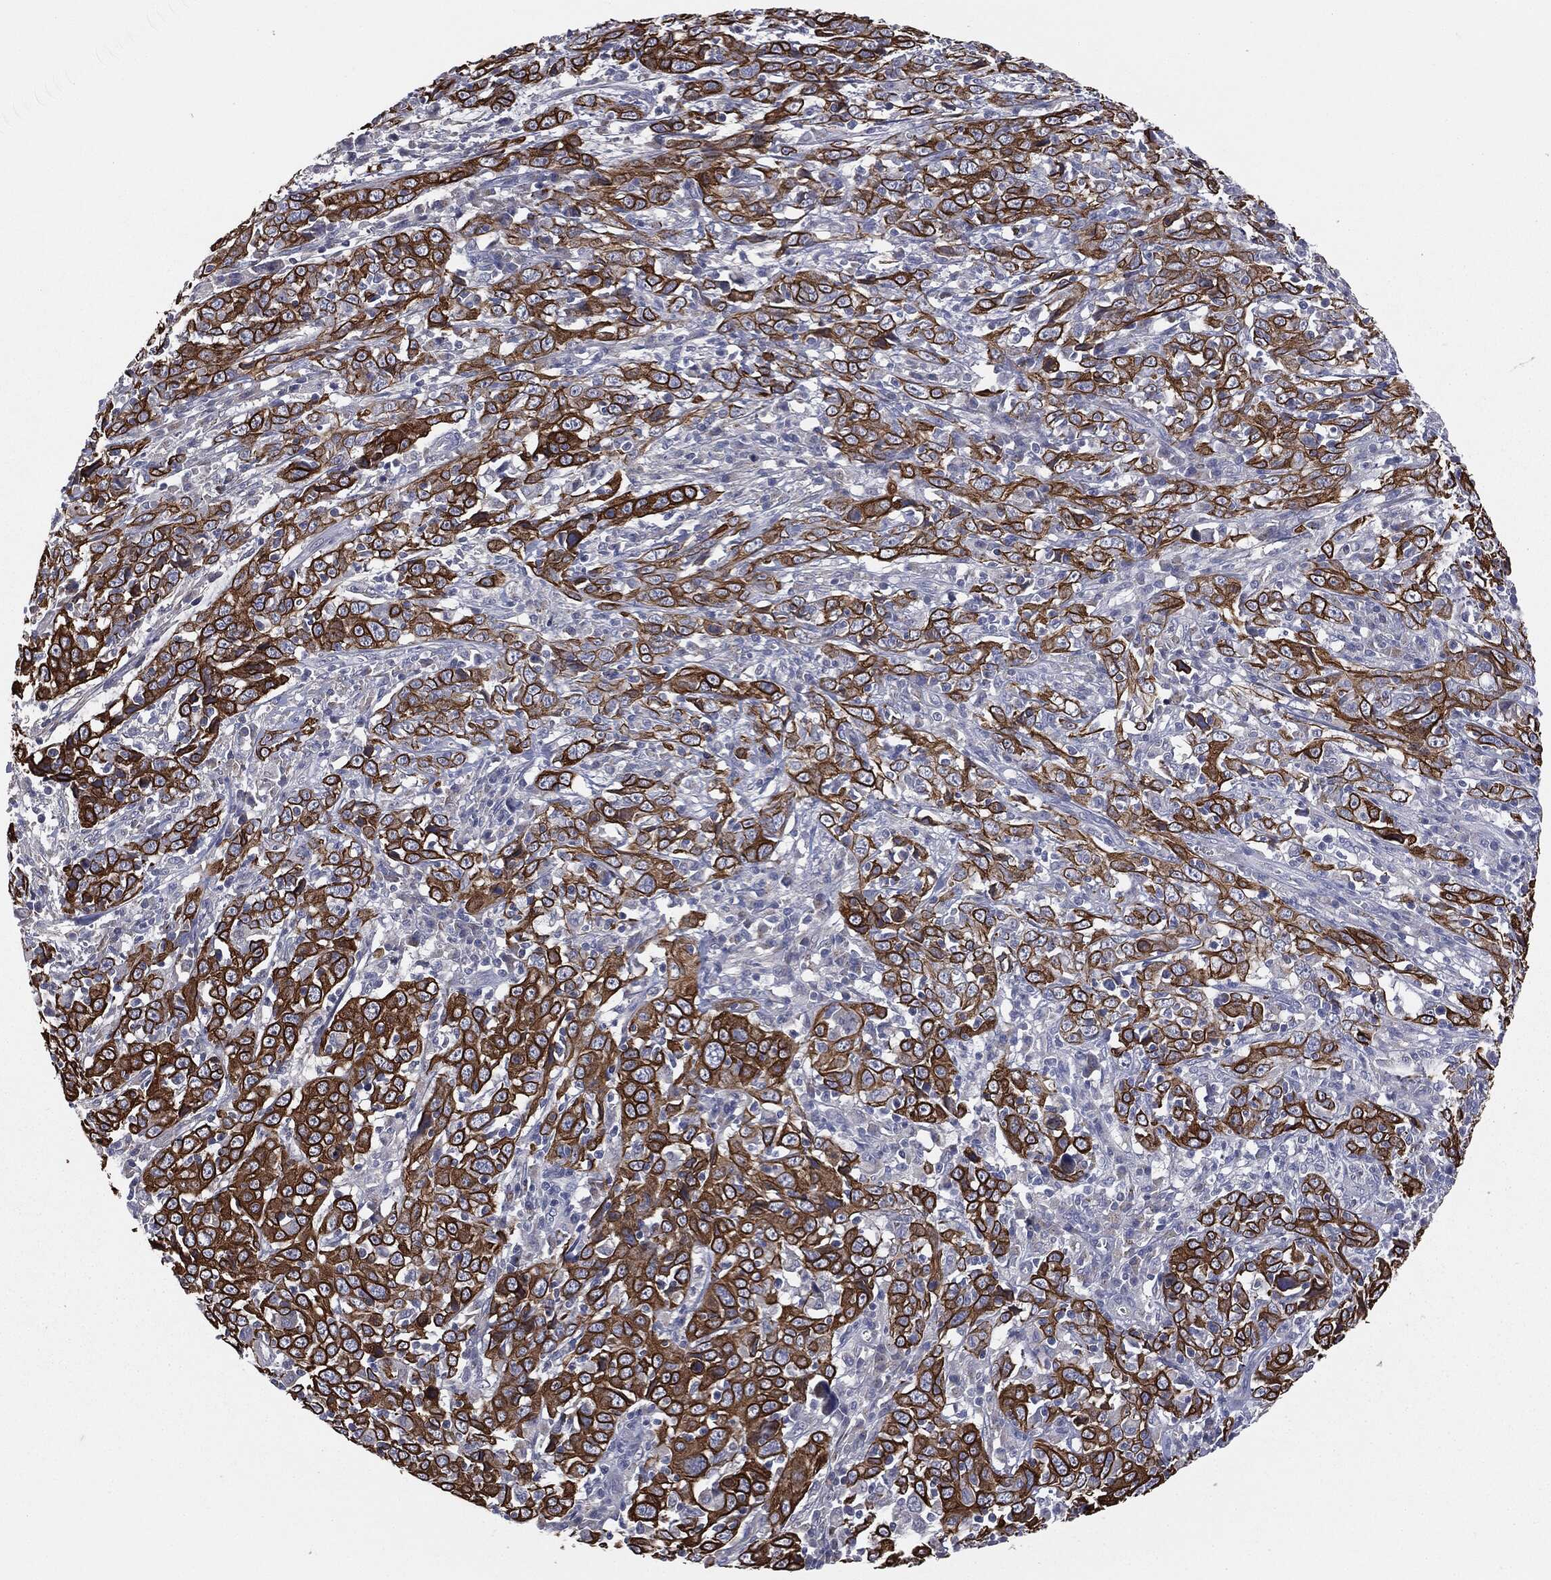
{"staining": {"intensity": "strong", "quantity": ">75%", "location": "cytoplasmic/membranous"}, "tissue": "cervical cancer", "cell_type": "Tumor cells", "image_type": "cancer", "snomed": [{"axis": "morphology", "description": "Squamous cell carcinoma, NOS"}, {"axis": "topography", "description": "Cervix"}], "caption": "Human cervical cancer stained for a protein (brown) shows strong cytoplasmic/membranous positive expression in approximately >75% of tumor cells.", "gene": "KRT5", "patient": {"sex": "female", "age": 46}}